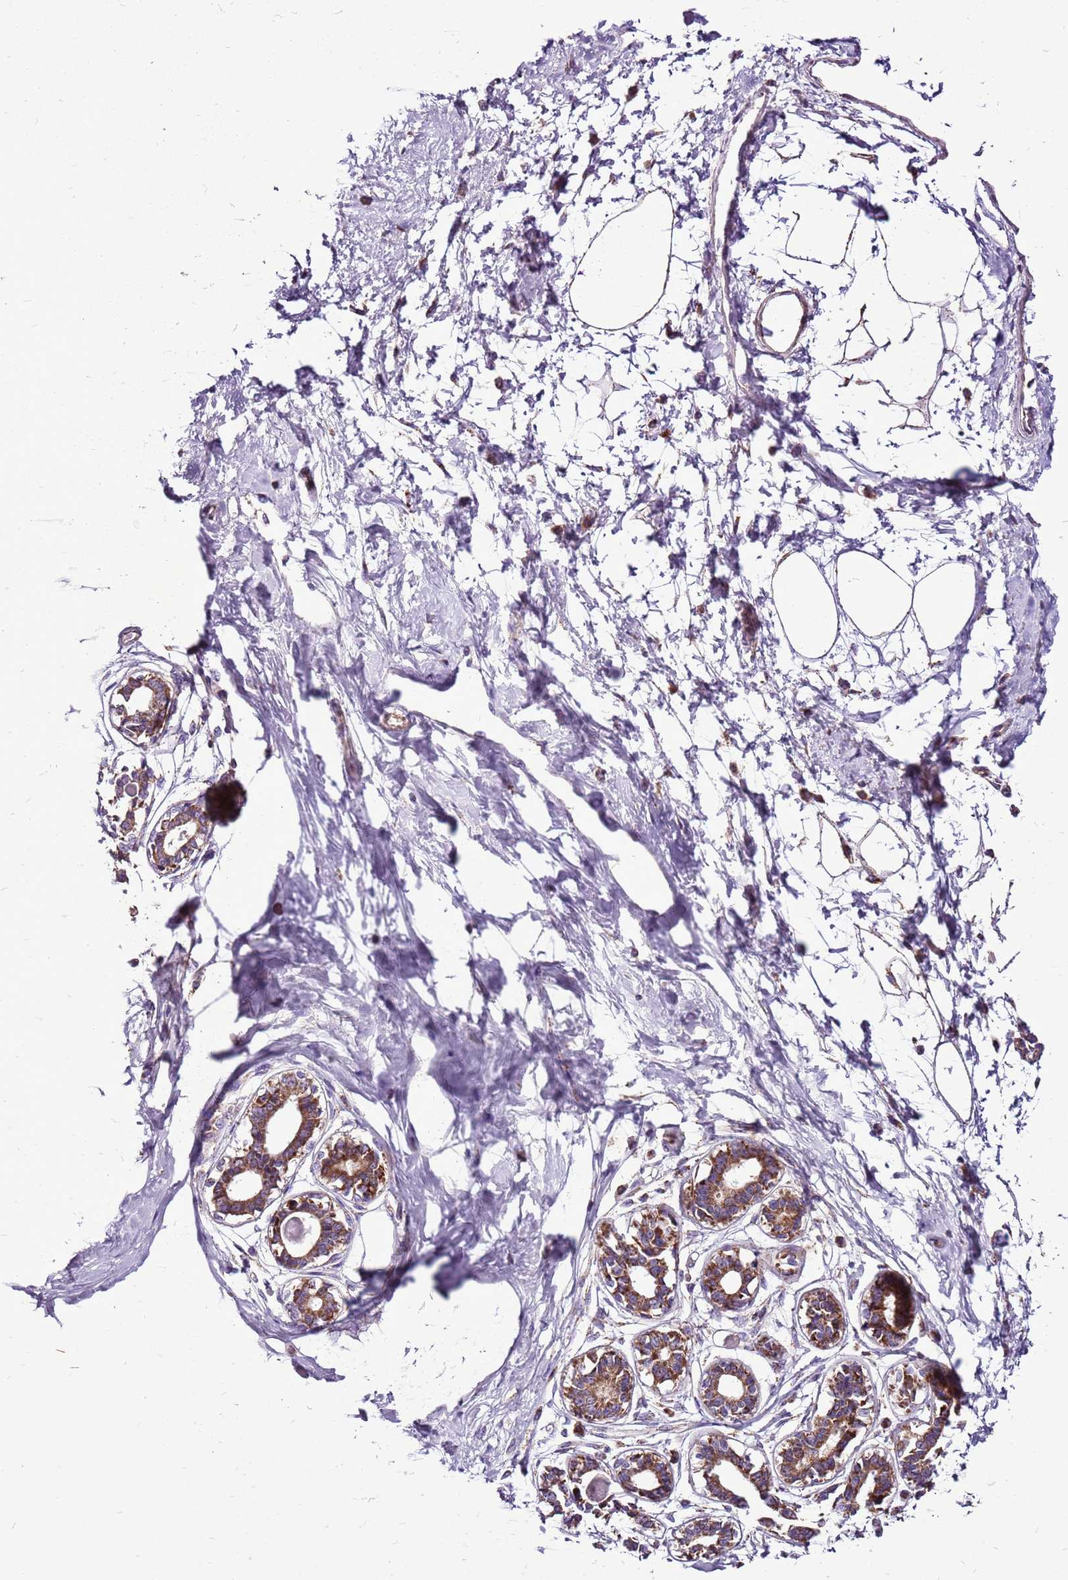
{"staining": {"intensity": "weak", "quantity": ">75%", "location": "cytoplasmic/membranous"}, "tissue": "breast", "cell_type": "Adipocytes", "image_type": "normal", "snomed": [{"axis": "morphology", "description": "Normal tissue, NOS"}, {"axis": "topography", "description": "Breast"}], "caption": "An immunohistochemistry (IHC) micrograph of benign tissue is shown. Protein staining in brown shows weak cytoplasmic/membranous positivity in breast within adipocytes.", "gene": "GCDH", "patient": {"sex": "female", "age": 45}}